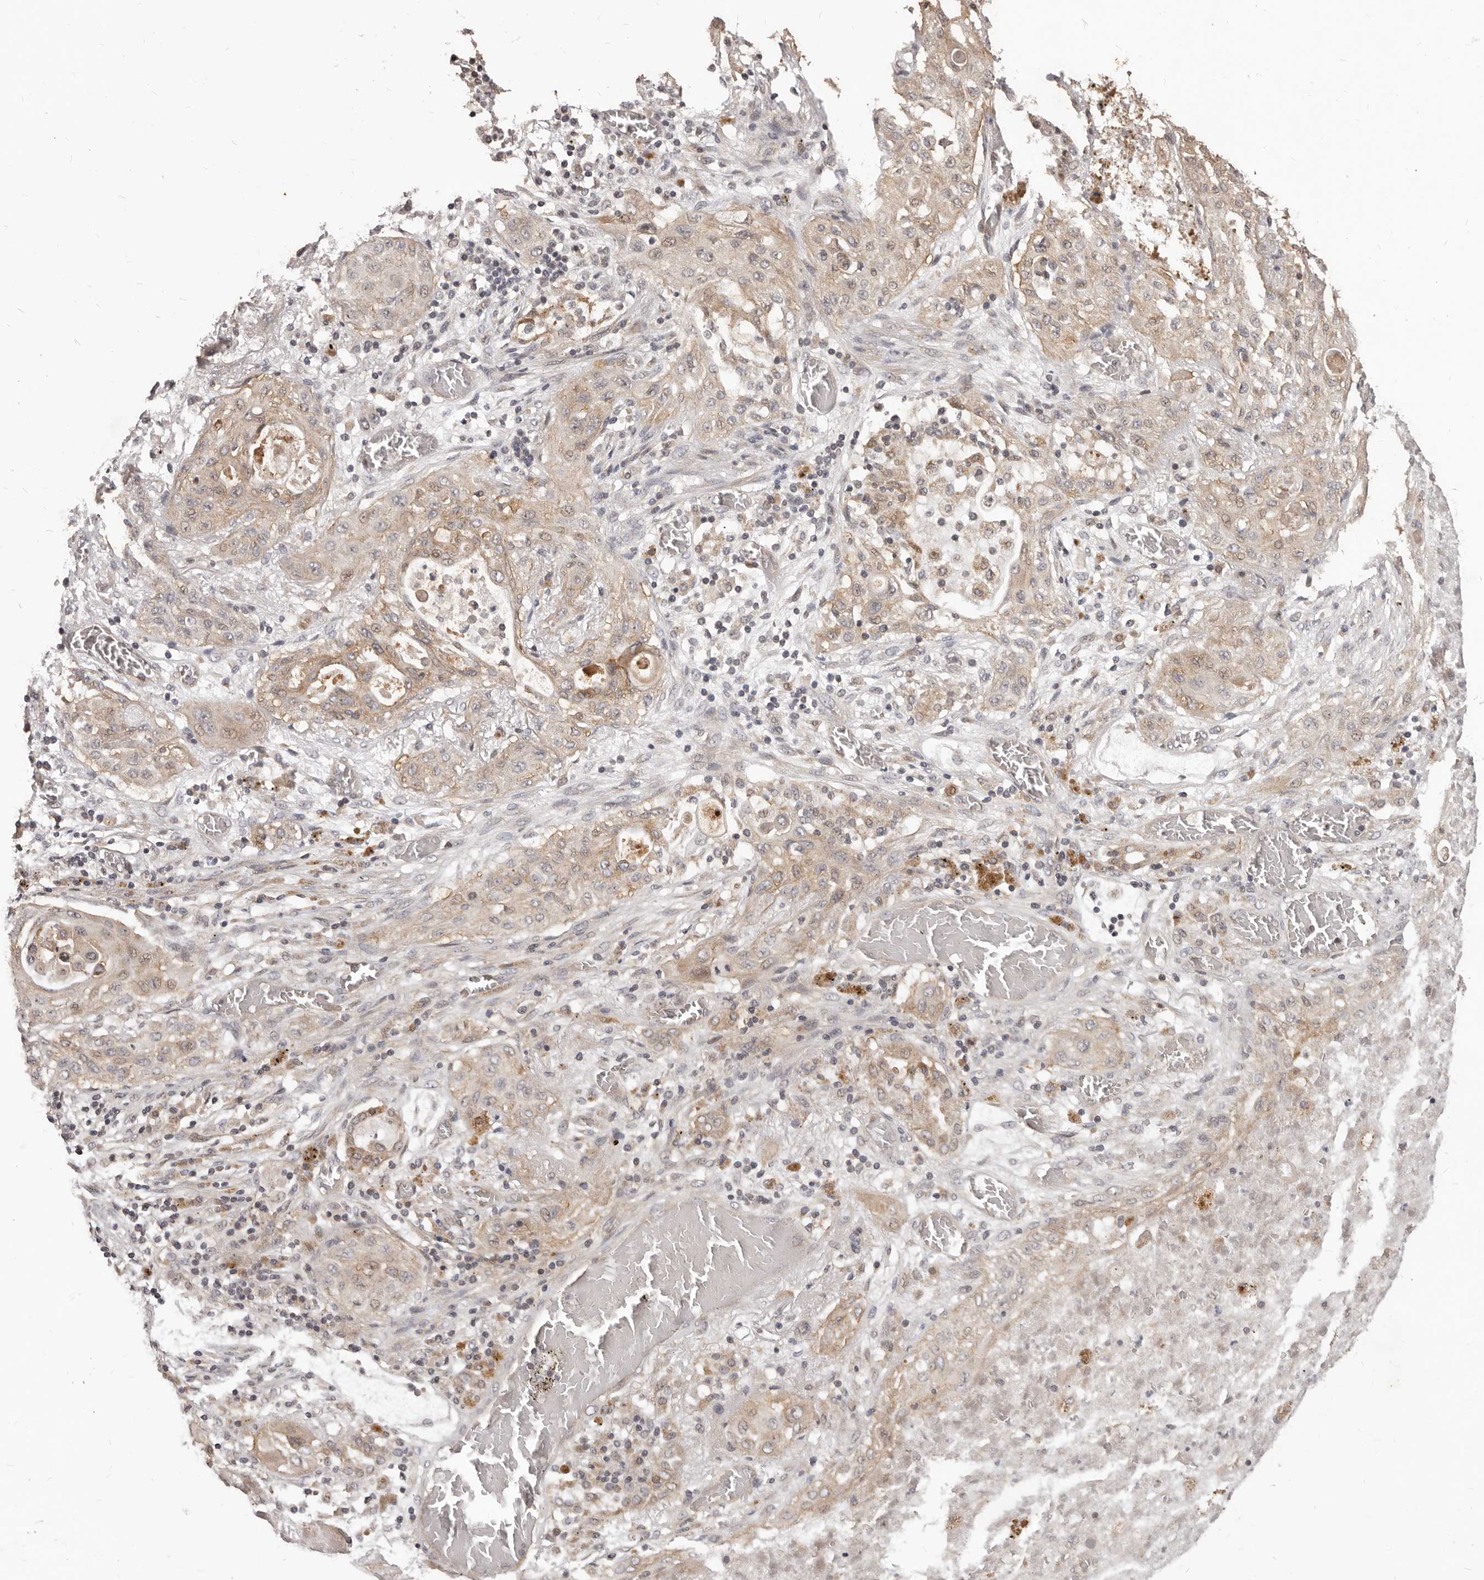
{"staining": {"intensity": "weak", "quantity": "<25%", "location": "cytoplasmic/membranous"}, "tissue": "lung cancer", "cell_type": "Tumor cells", "image_type": "cancer", "snomed": [{"axis": "morphology", "description": "Squamous cell carcinoma, NOS"}, {"axis": "topography", "description": "Lung"}], "caption": "The IHC histopathology image has no significant positivity in tumor cells of lung cancer tissue.", "gene": "MTO1", "patient": {"sex": "female", "age": 47}}